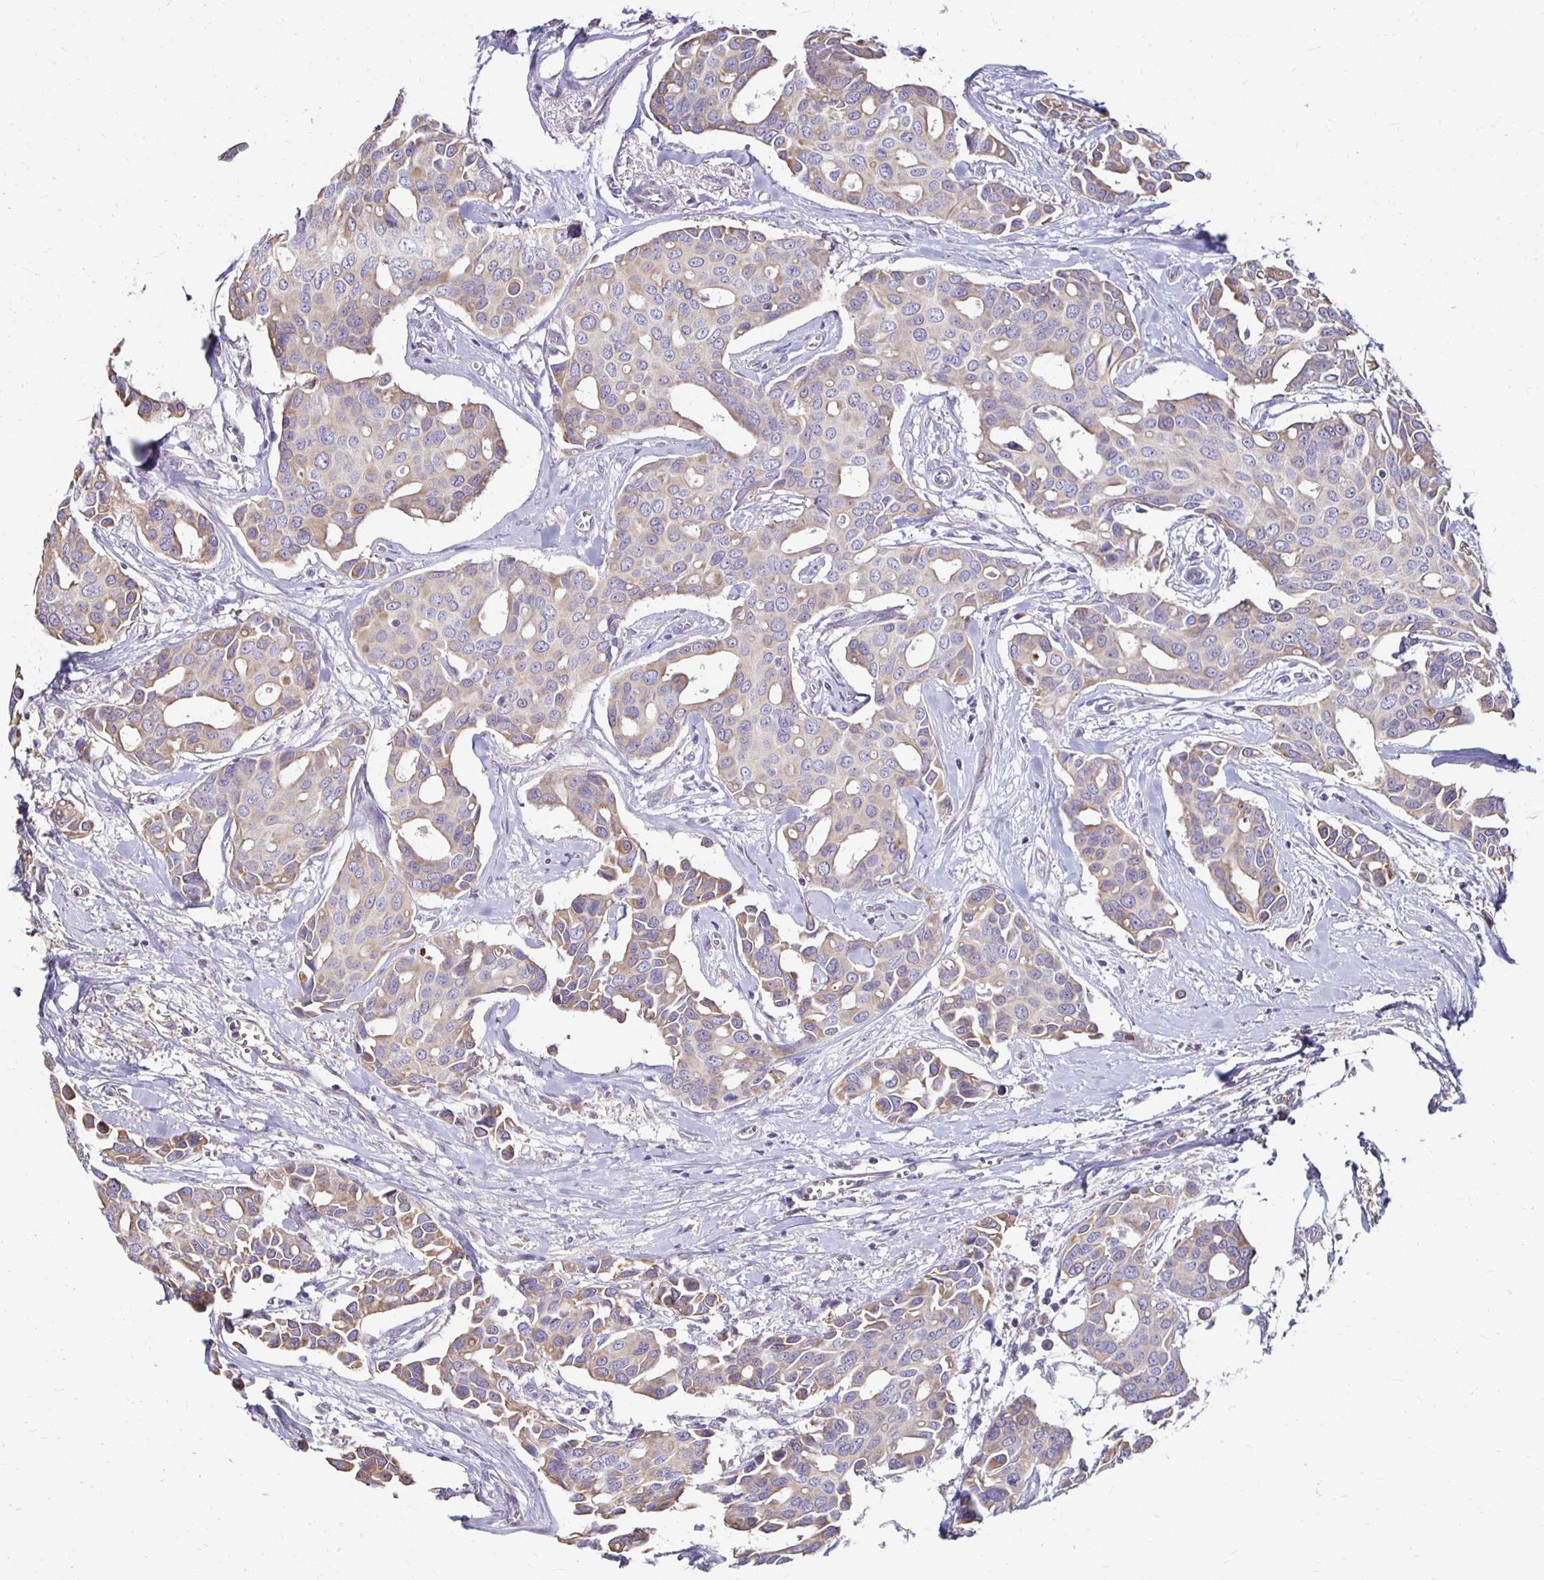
{"staining": {"intensity": "weak", "quantity": ">75%", "location": "cytoplasmic/membranous"}, "tissue": "breast cancer", "cell_type": "Tumor cells", "image_type": "cancer", "snomed": [{"axis": "morphology", "description": "Duct carcinoma"}, {"axis": "topography", "description": "Breast"}], "caption": "Weak cytoplasmic/membranous positivity is identified in about >75% of tumor cells in invasive ductal carcinoma (breast). The staining was performed using DAB to visualize the protein expression in brown, while the nuclei were stained in blue with hematoxylin (Magnification: 20x).", "gene": "AKAP6", "patient": {"sex": "female", "age": 54}}